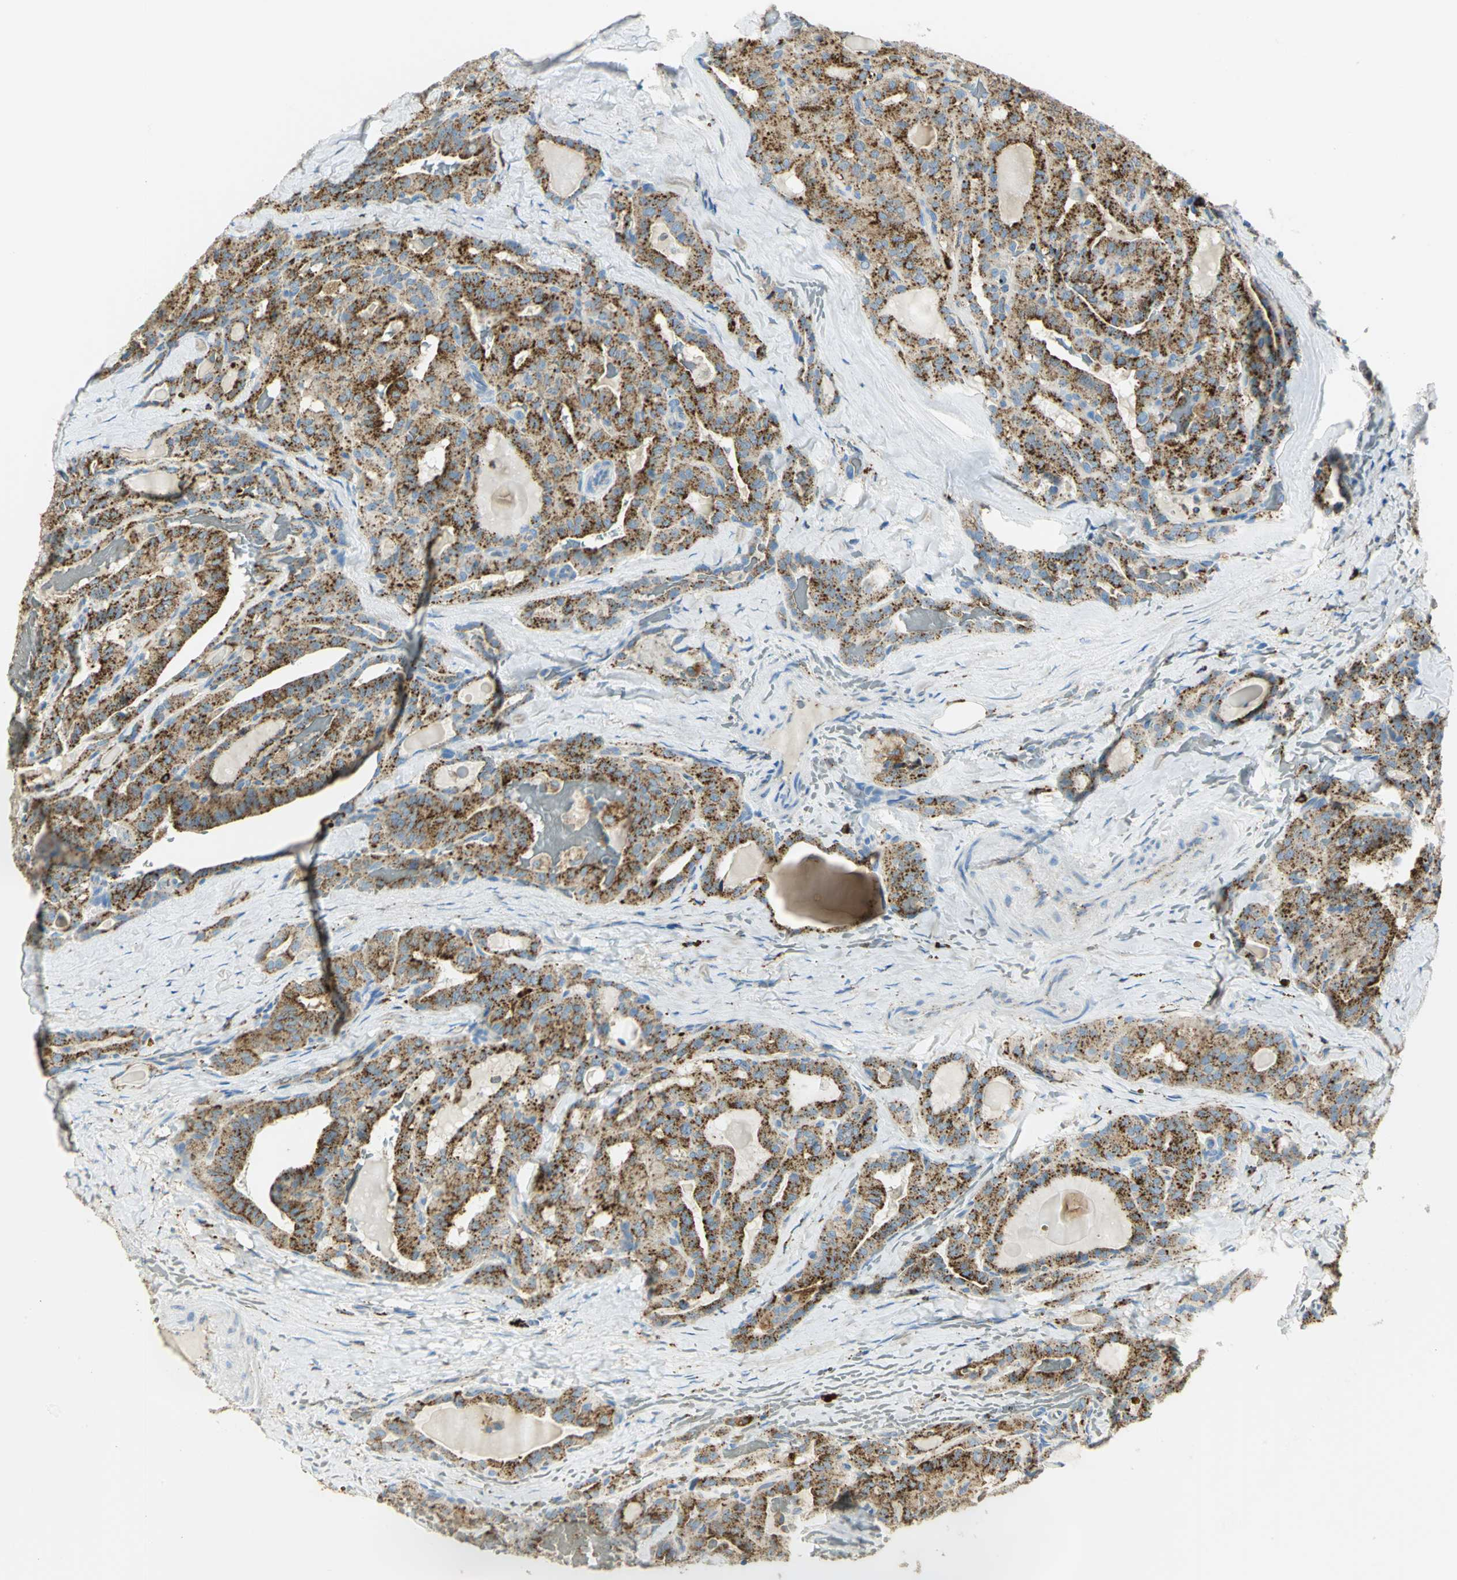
{"staining": {"intensity": "strong", "quantity": ">75%", "location": "cytoplasmic/membranous"}, "tissue": "thyroid cancer", "cell_type": "Tumor cells", "image_type": "cancer", "snomed": [{"axis": "morphology", "description": "Papillary adenocarcinoma, NOS"}, {"axis": "topography", "description": "Thyroid gland"}], "caption": "This micrograph exhibits immunohistochemistry (IHC) staining of thyroid cancer, with high strong cytoplasmic/membranous positivity in about >75% of tumor cells.", "gene": "ARSA", "patient": {"sex": "male", "age": 77}}